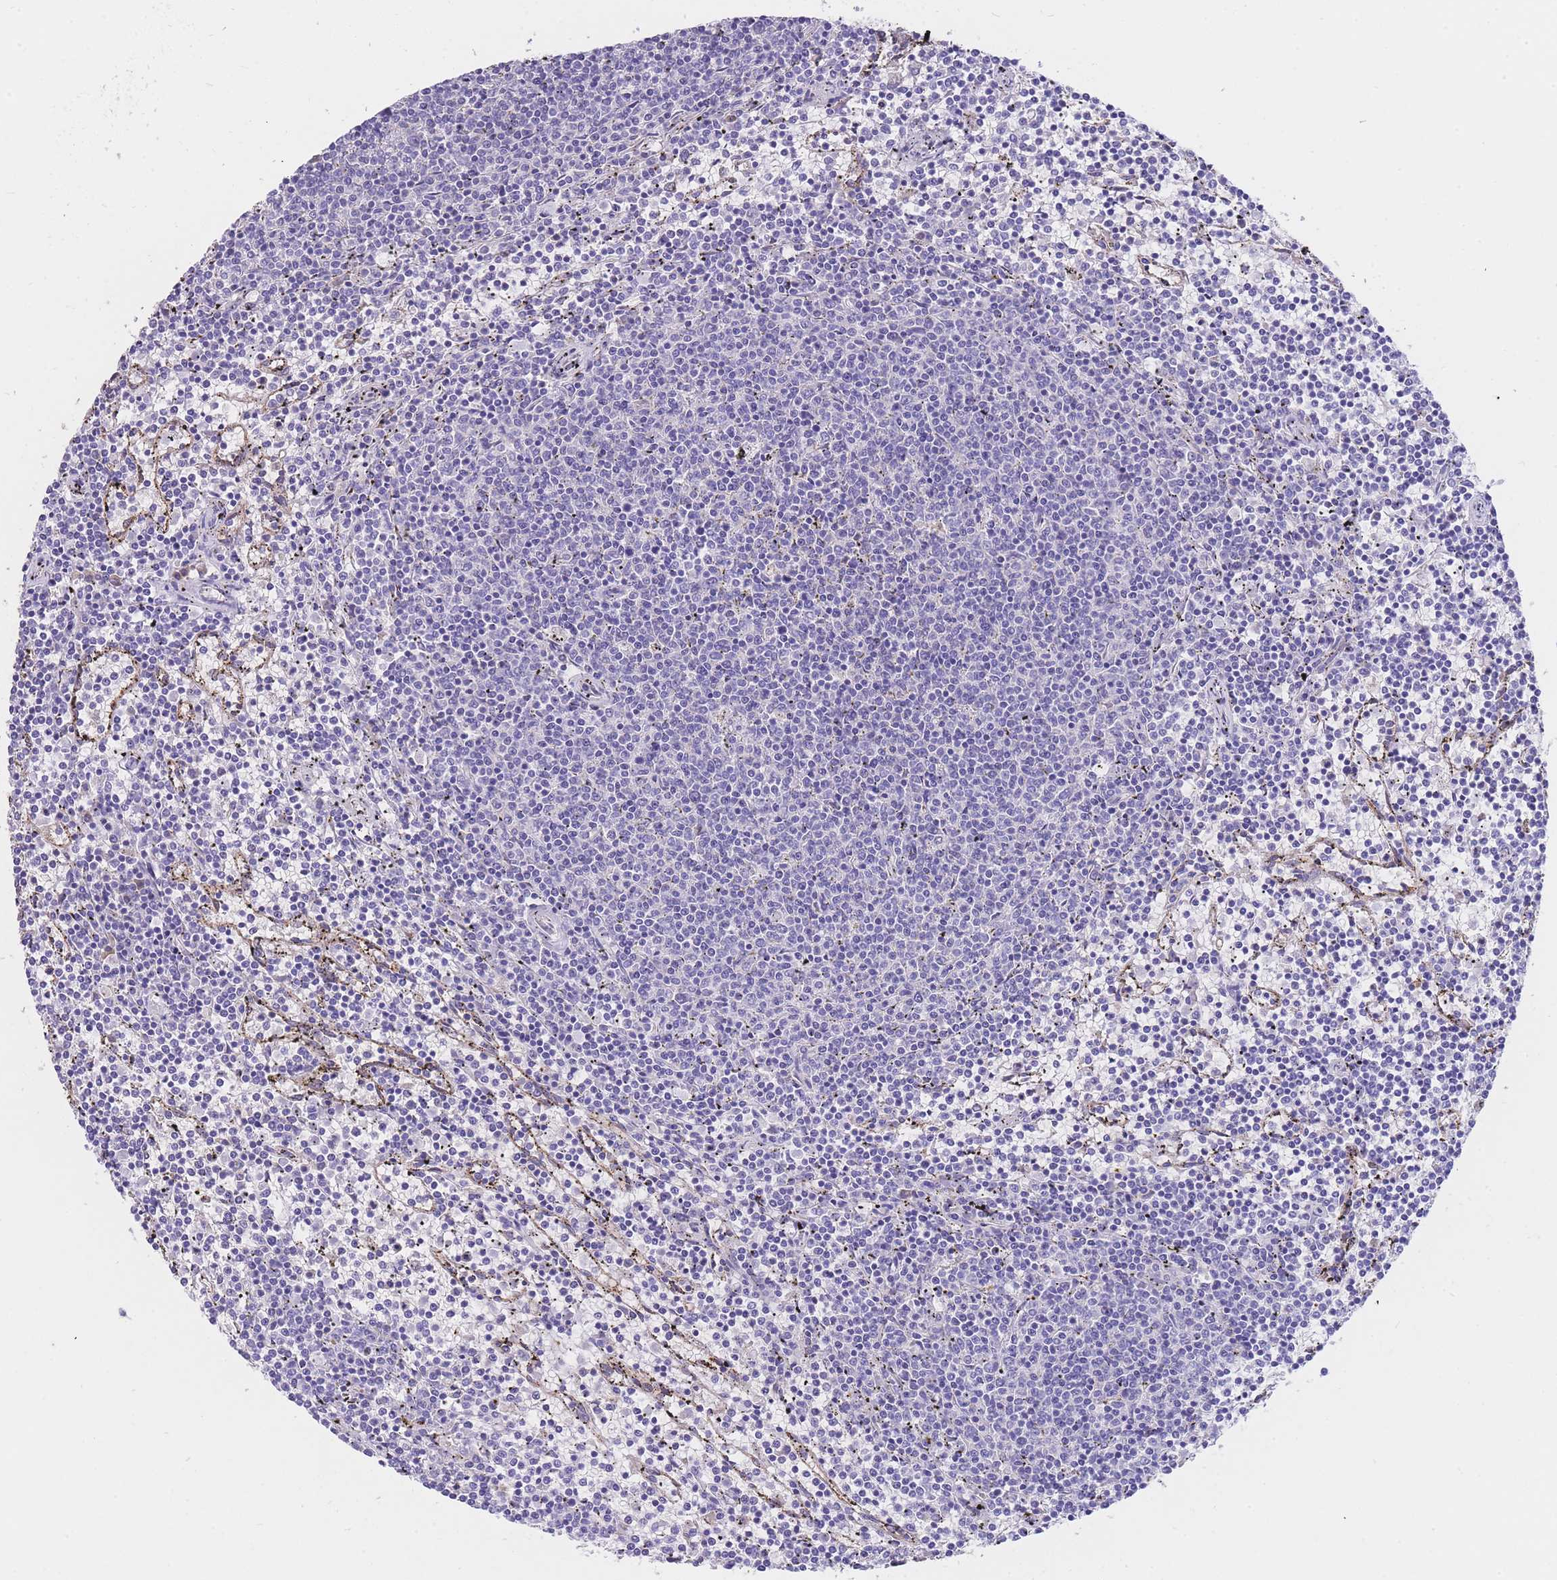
{"staining": {"intensity": "negative", "quantity": "none", "location": "none"}, "tissue": "lymphoma", "cell_type": "Tumor cells", "image_type": "cancer", "snomed": [{"axis": "morphology", "description": "Malignant lymphoma, non-Hodgkin's type, Low grade"}, {"axis": "topography", "description": "Spleen"}], "caption": "This is an immunohistochemistry (IHC) image of human lymphoma. There is no expression in tumor cells.", "gene": "C2orf88", "patient": {"sex": "female", "age": 50}}